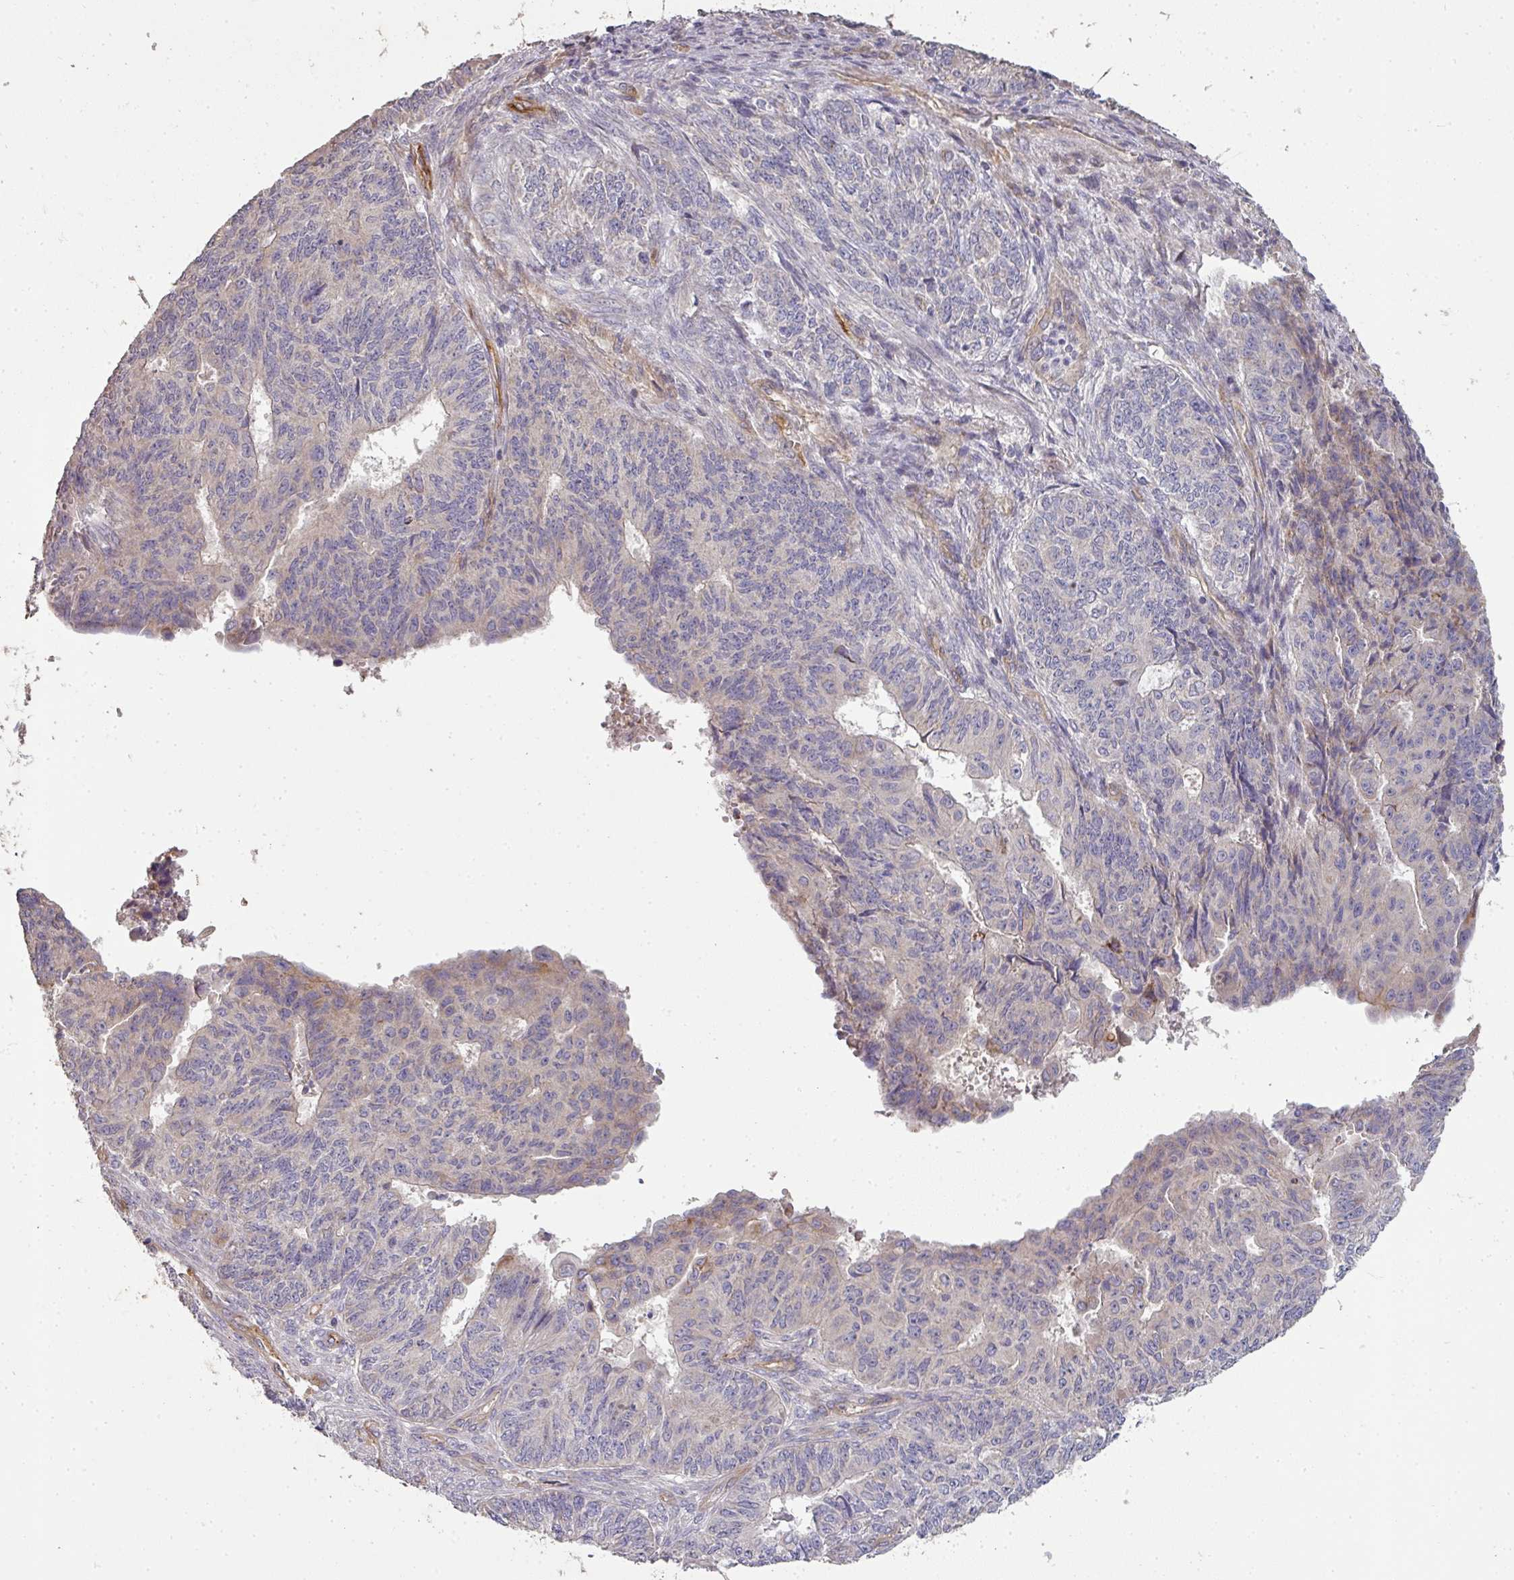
{"staining": {"intensity": "negative", "quantity": "none", "location": "none"}, "tissue": "endometrial cancer", "cell_type": "Tumor cells", "image_type": "cancer", "snomed": [{"axis": "morphology", "description": "Adenocarcinoma, NOS"}, {"axis": "topography", "description": "Endometrium"}], "caption": "This is an immunohistochemistry (IHC) micrograph of human adenocarcinoma (endometrial). There is no positivity in tumor cells.", "gene": "PCDH1", "patient": {"sex": "female", "age": 32}}